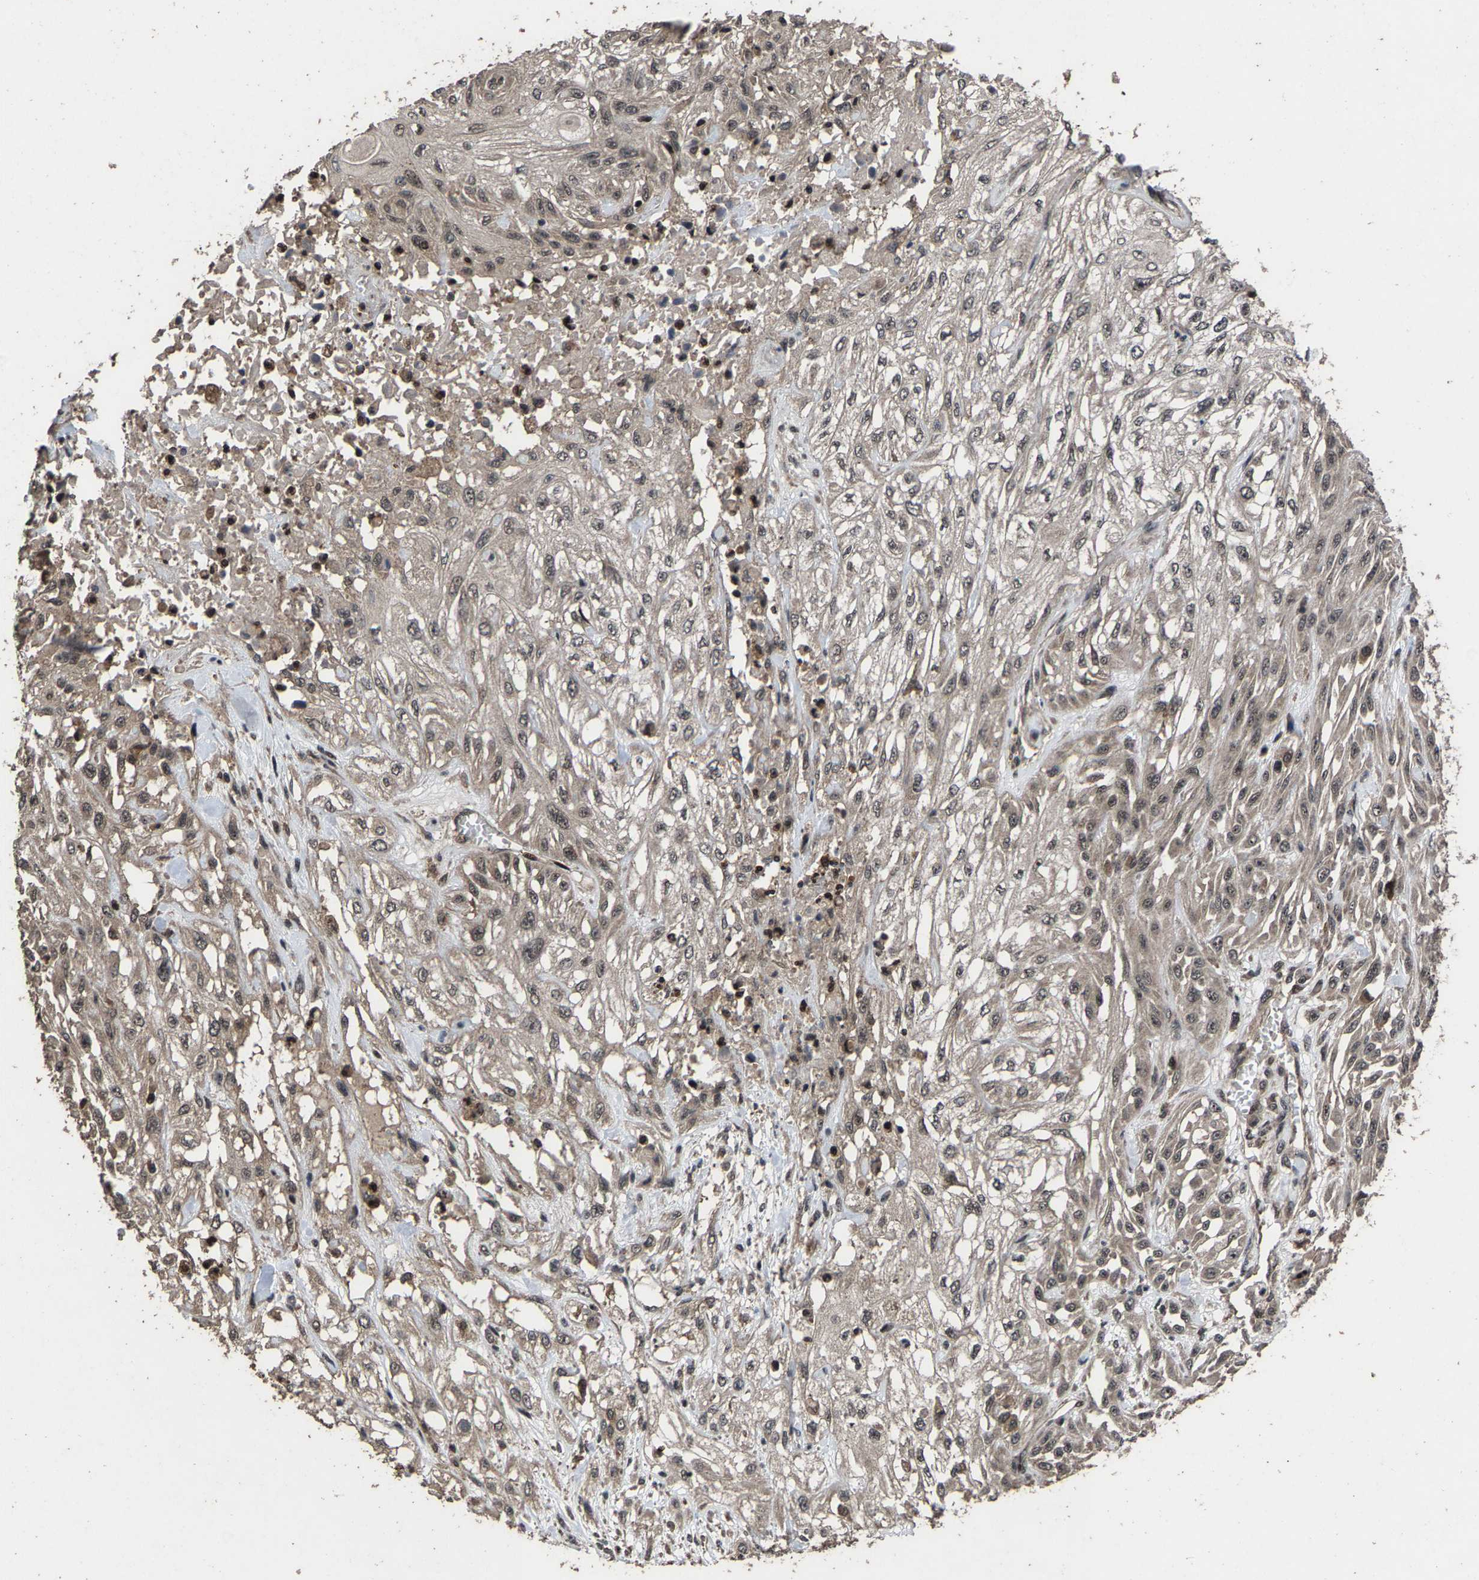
{"staining": {"intensity": "weak", "quantity": "25%-75%", "location": "cytoplasmic/membranous,nuclear"}, "tissue": "skin cancer", "cell_type": "Tumor cells", "image_type": "cancer", "snomed": [{"axis": "morphology", "description": "Squamous cell carcinoma, NOS"}, {"axis": "morphology", "description": "Squamous cell carcinoma, metastatic, NOS"}, {"axis": "topography", "description": "Skin"}, {"axis": "topography", "description": "Lymph node"}], "caption": "This photomicrograph exhibits IHC staining of skin cancer (squamous cell carcinoma), with low weak cytoplasmic/membranous and nuclear staining in about 25%-75% of tumor cells.", "gene": "HAUS6", "patient": {"sex": "male", "age": 75}}